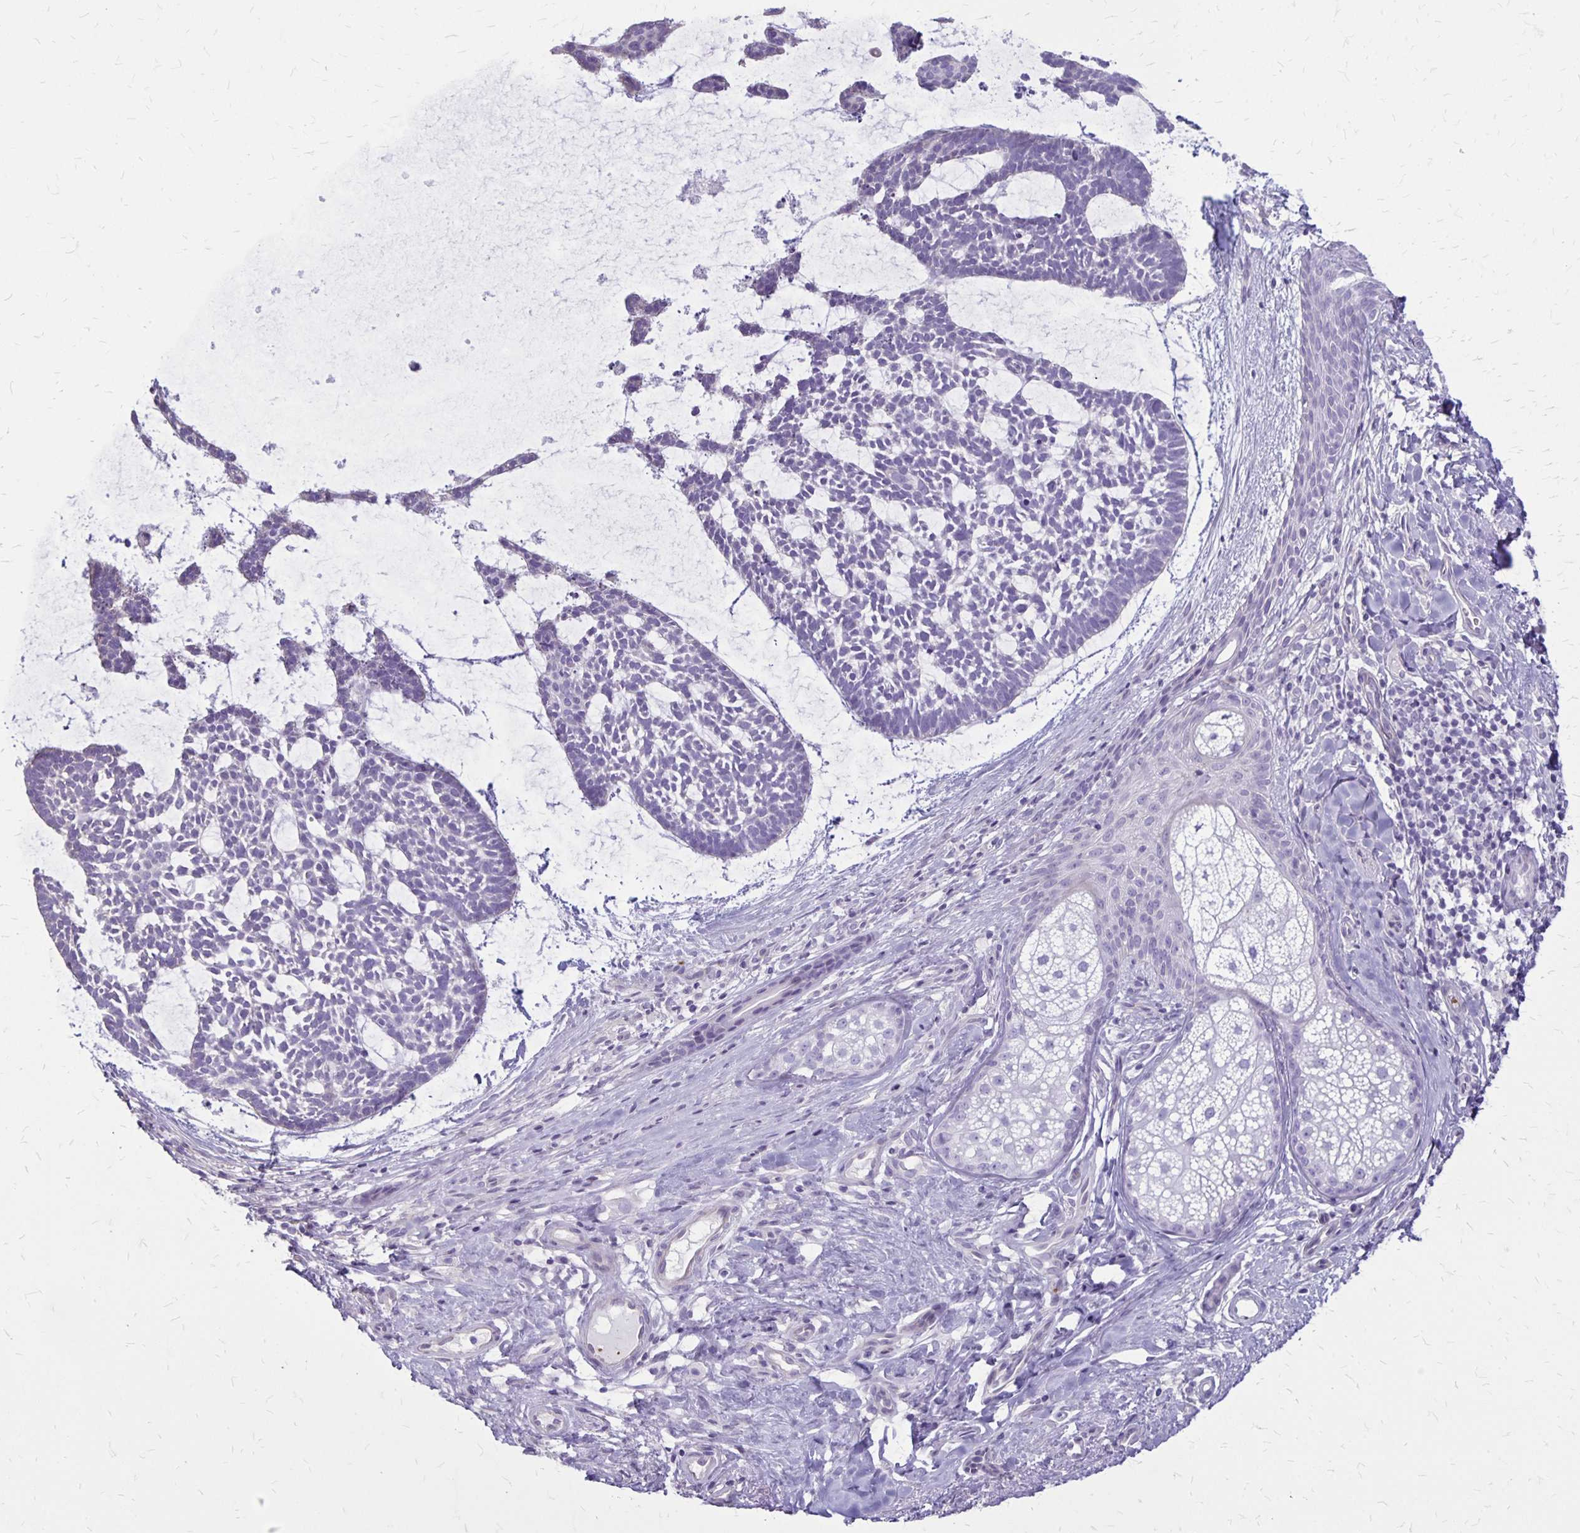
{"staining": {"intensity": "negative", "quantity": "none", "location": "none"}, "tissue": "skin cancer", "cell_type": "Tumor cells", "image_type": "cancer", "snomed": [{"axis": "morphology", "description": "Basal cell carcinoma"}, {"axis": "topography", "description": "Skin"}], "caption": "Tumor cells are negative for brown protein staining in skin cancer (basal cell carcinoma).", "gene": "GP9", "patient": {"sex": "male", "age": 64}}